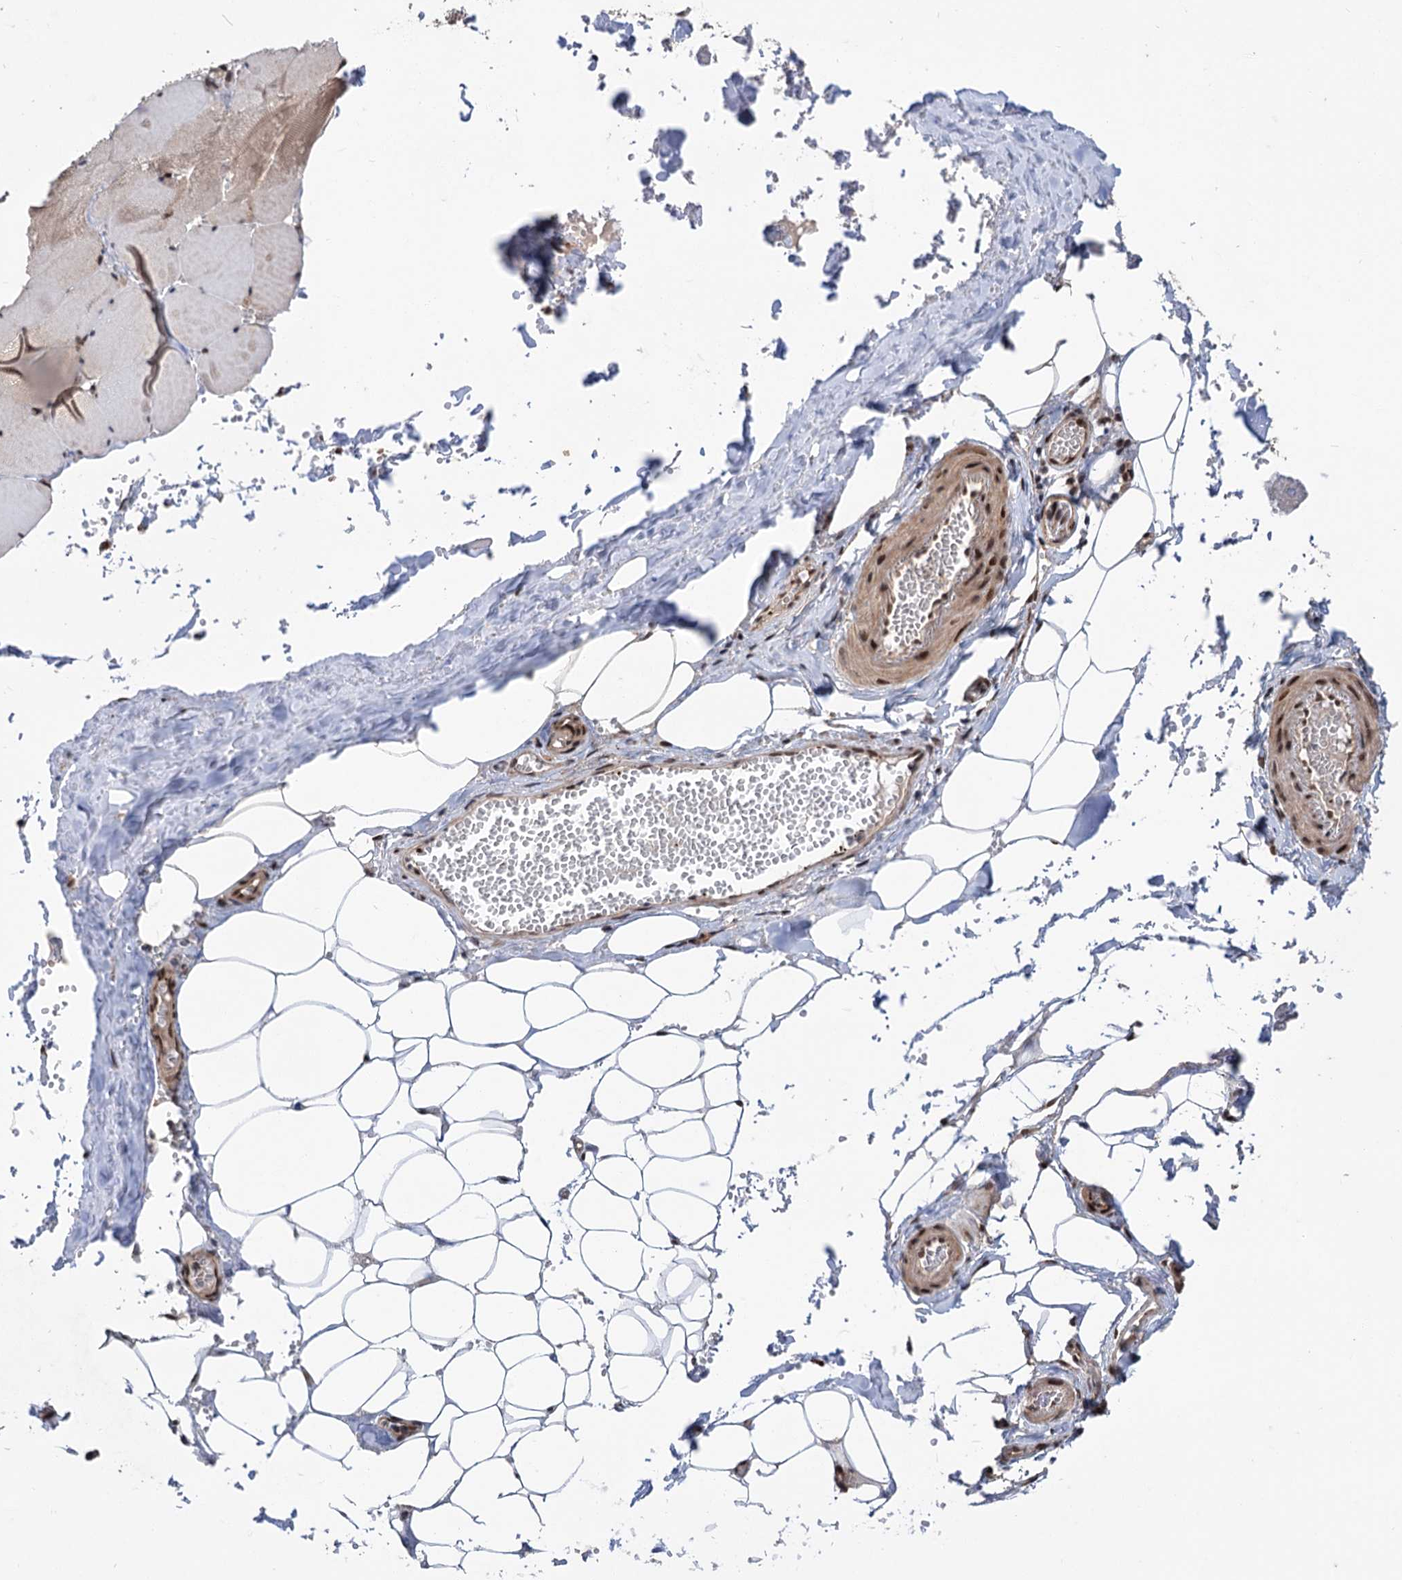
{"staining": {"intensity": "strong", "quantity": ">75%", "location": "cytoplasmic/membranous,nuclear"}, "tissue": "adipose tissue", "cell_type": "Adipocytes", "image_type": "normal", "snomed": [{"axis": "morphology", "description": "Normal tissue, NOS"}, {"axis": "topography", "description": "Skeletal muscle"}, {"axis": "topography", "description": "Peripheral nerve tissue"}], "caption": "This histopathology image reveals benign adipose tissue stained with IHC to label a protein in brown. The cytoplasmic/membranous,nuclear of adipocytes show strong positivity for the protein. Nuclei are counter-stained blue.", "gene": "MAML1", "patient": {"sex": "female", "age": 55}}